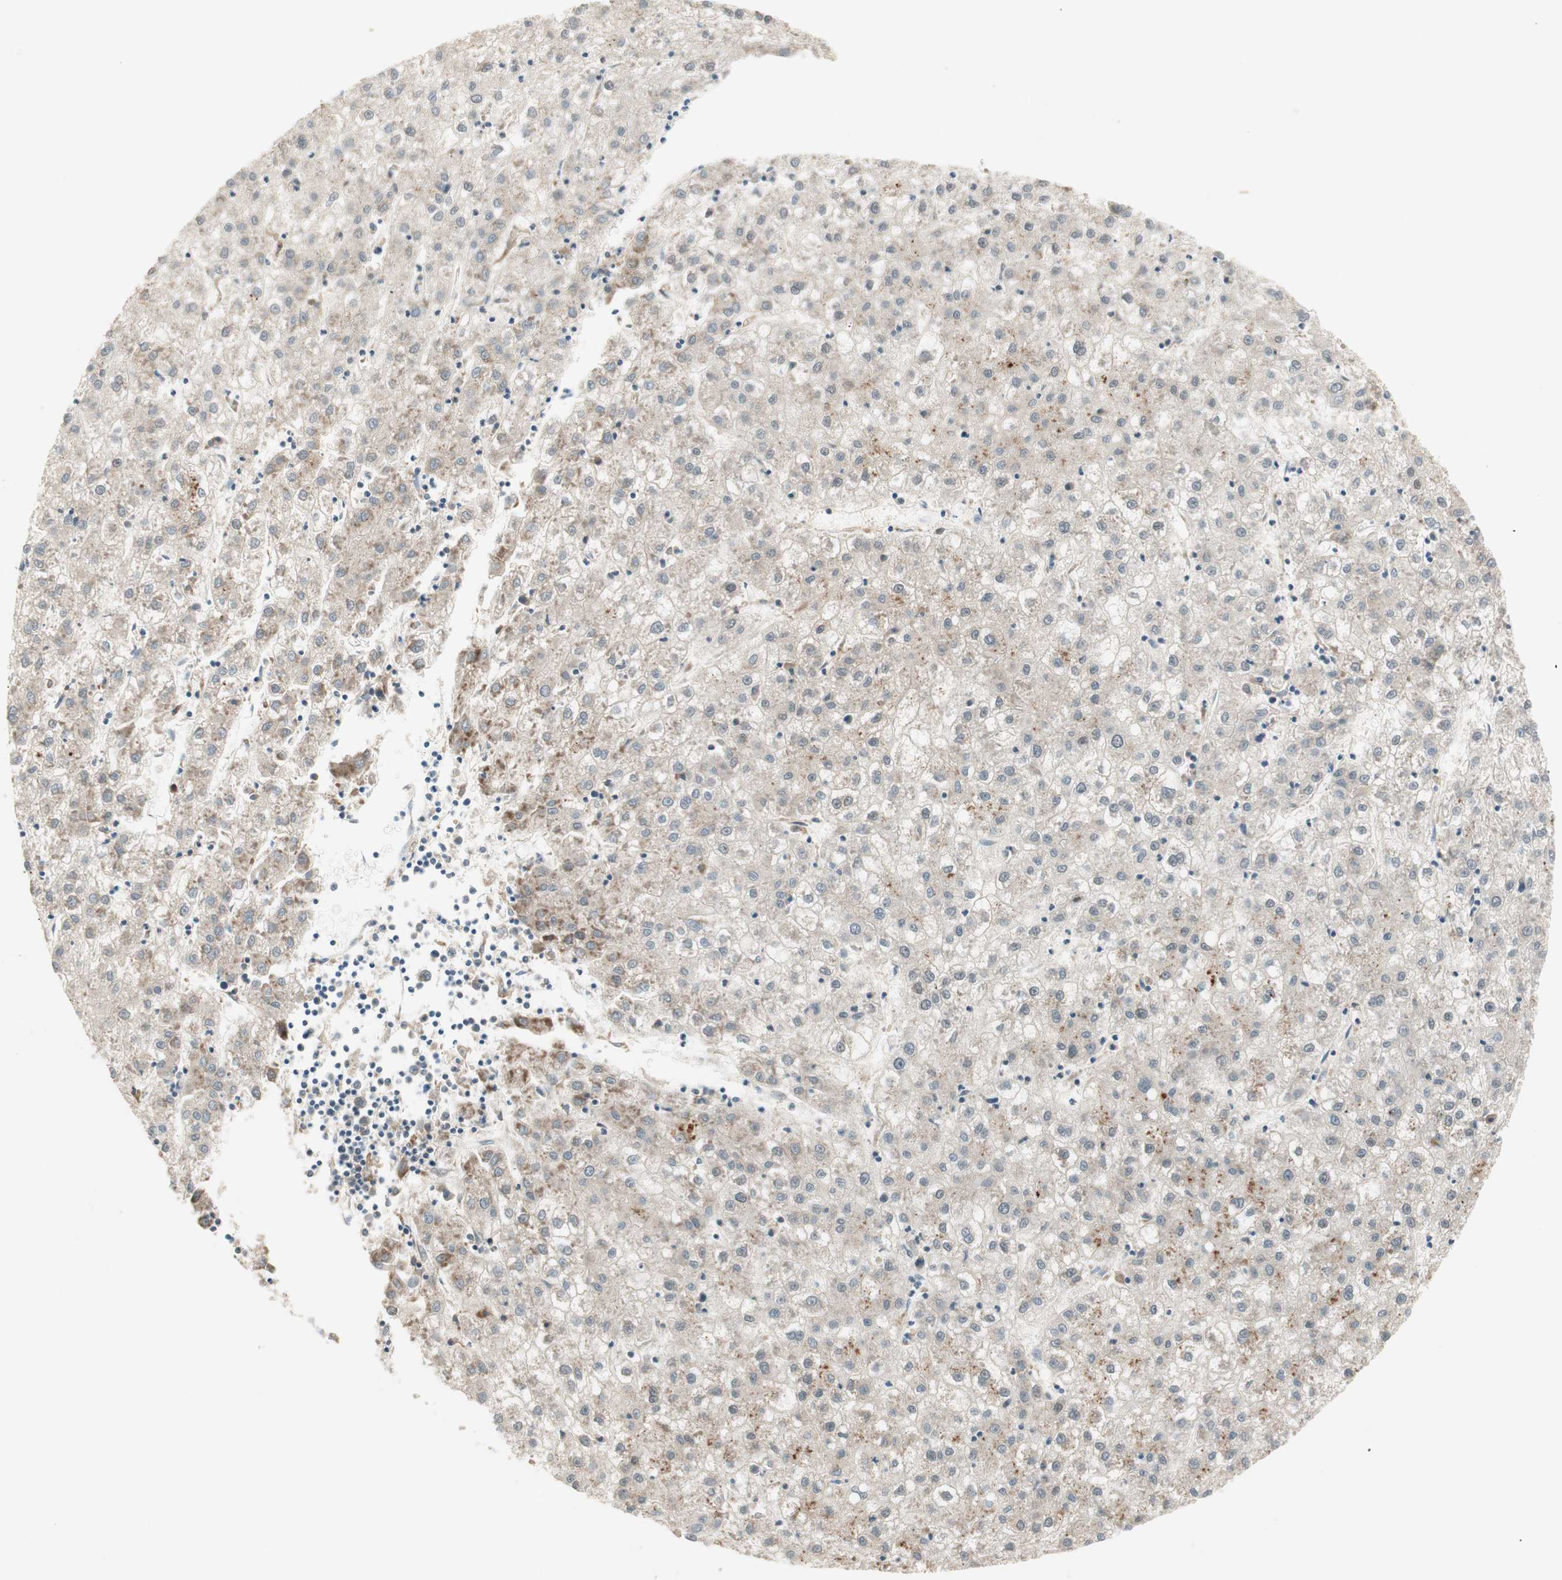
{"staining": {"intensity": "negative", "quantity": "none", "location": "none"}, "tissue": "liver cancer", "cell_type": "Tumor cells", "image_type": "cancer", "snomed": [{"axis": "morphology", "description": "Carcinoma, Hepatocellular, NOS"}, {"axis": "topography", "description": "Liver"}], "caption": "Tumor cells are negative for brown protein staining in liver cancer.", "gene": "SFRP1", "patient": {"sex": "male", "age": 72}}